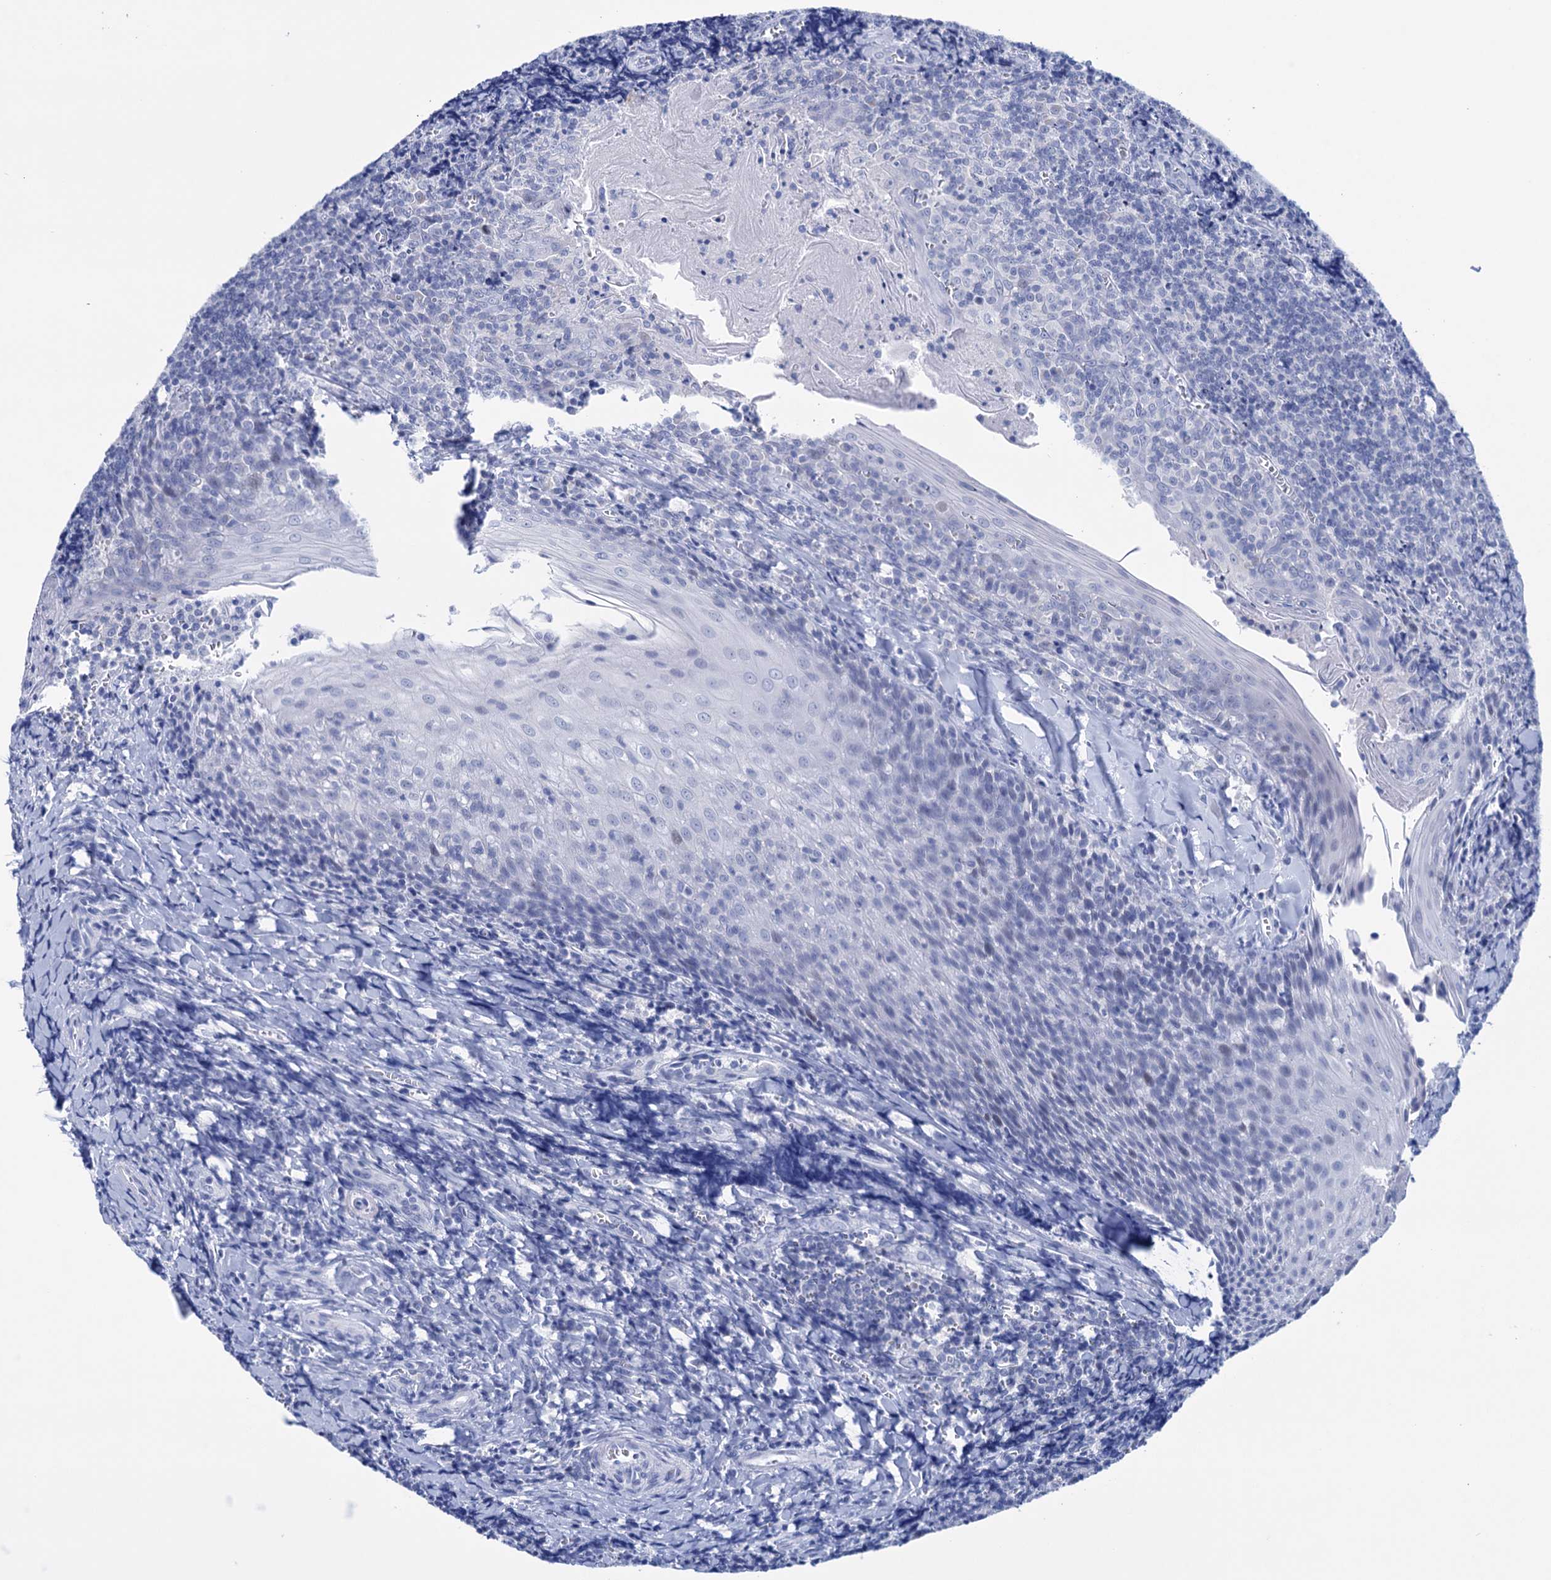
{"staining": {"intensity": "negative", "quantity": "none", "location": "none"}, "tissue": "tonsil", "cell_type": "Germinal center cells", "image_type": "normal", "snomed": [{"axis": "morphology", "description": "Normal tissue, NOS"}, {"axis": "topography", "description": "Tonsil"}], "caption": "DAB immunohistochemical staining of normal tonsil displays no significant positivity in germinal center cells.", "gene": "FBXW12", "patient": {"sex": "male", "age": 27}}